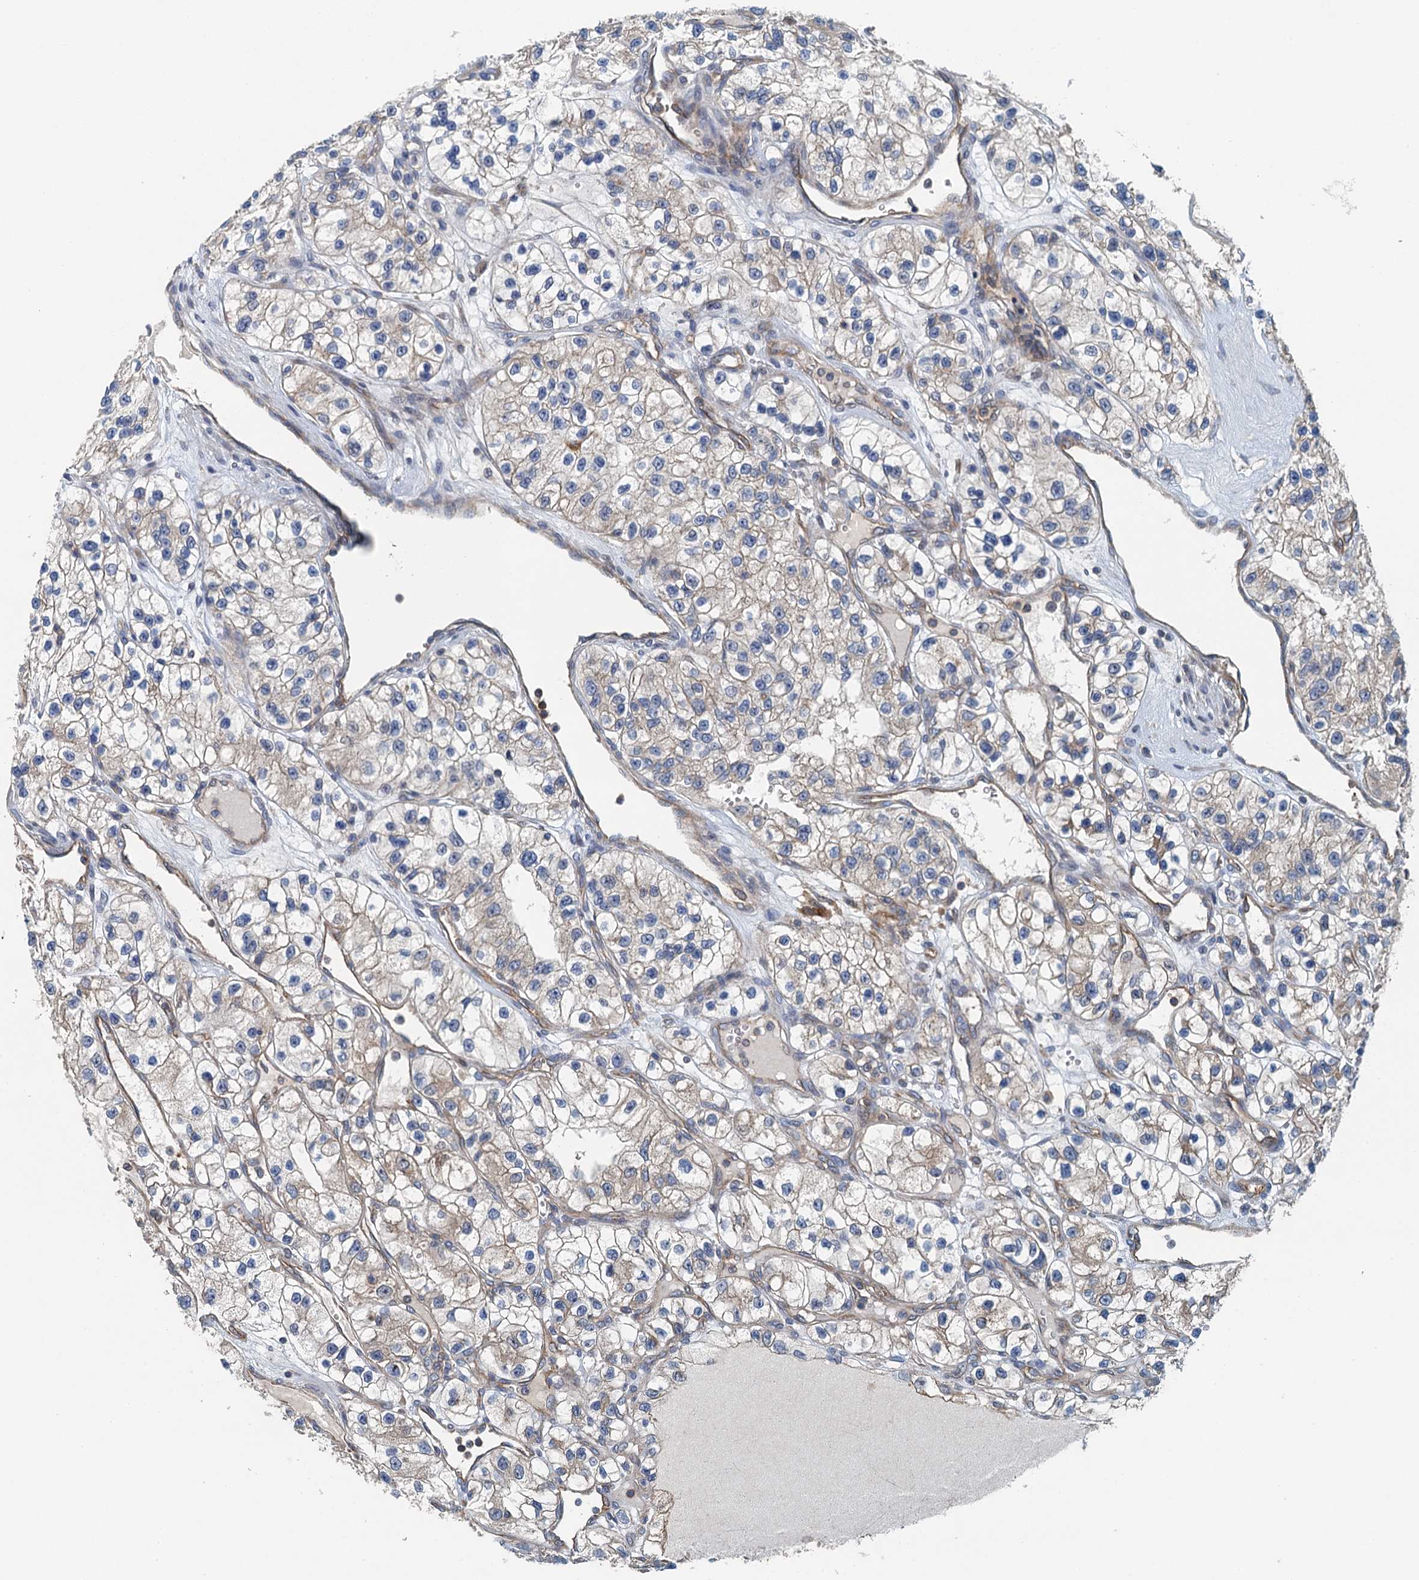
{"staining": {"intensity": "negative", "quantity": "none", "location": "none"}, "tissue": "renal cancer", "cell_type": "Tumor cells", "image_type": "cancer", "snomed": [{"axis": "morphology", "description": "Adenocarcinoma, NOS"}, {"axis": "topography", "description": "Kidney"}], "caption": "Human renal cancer (adenocarcinoma) stained for a protein using immunohistochemistry (IHC) exhibits no expression in tumor cells.", "gene": "PPP1R14D", "patient": {"sex": "female", "age": 57}}